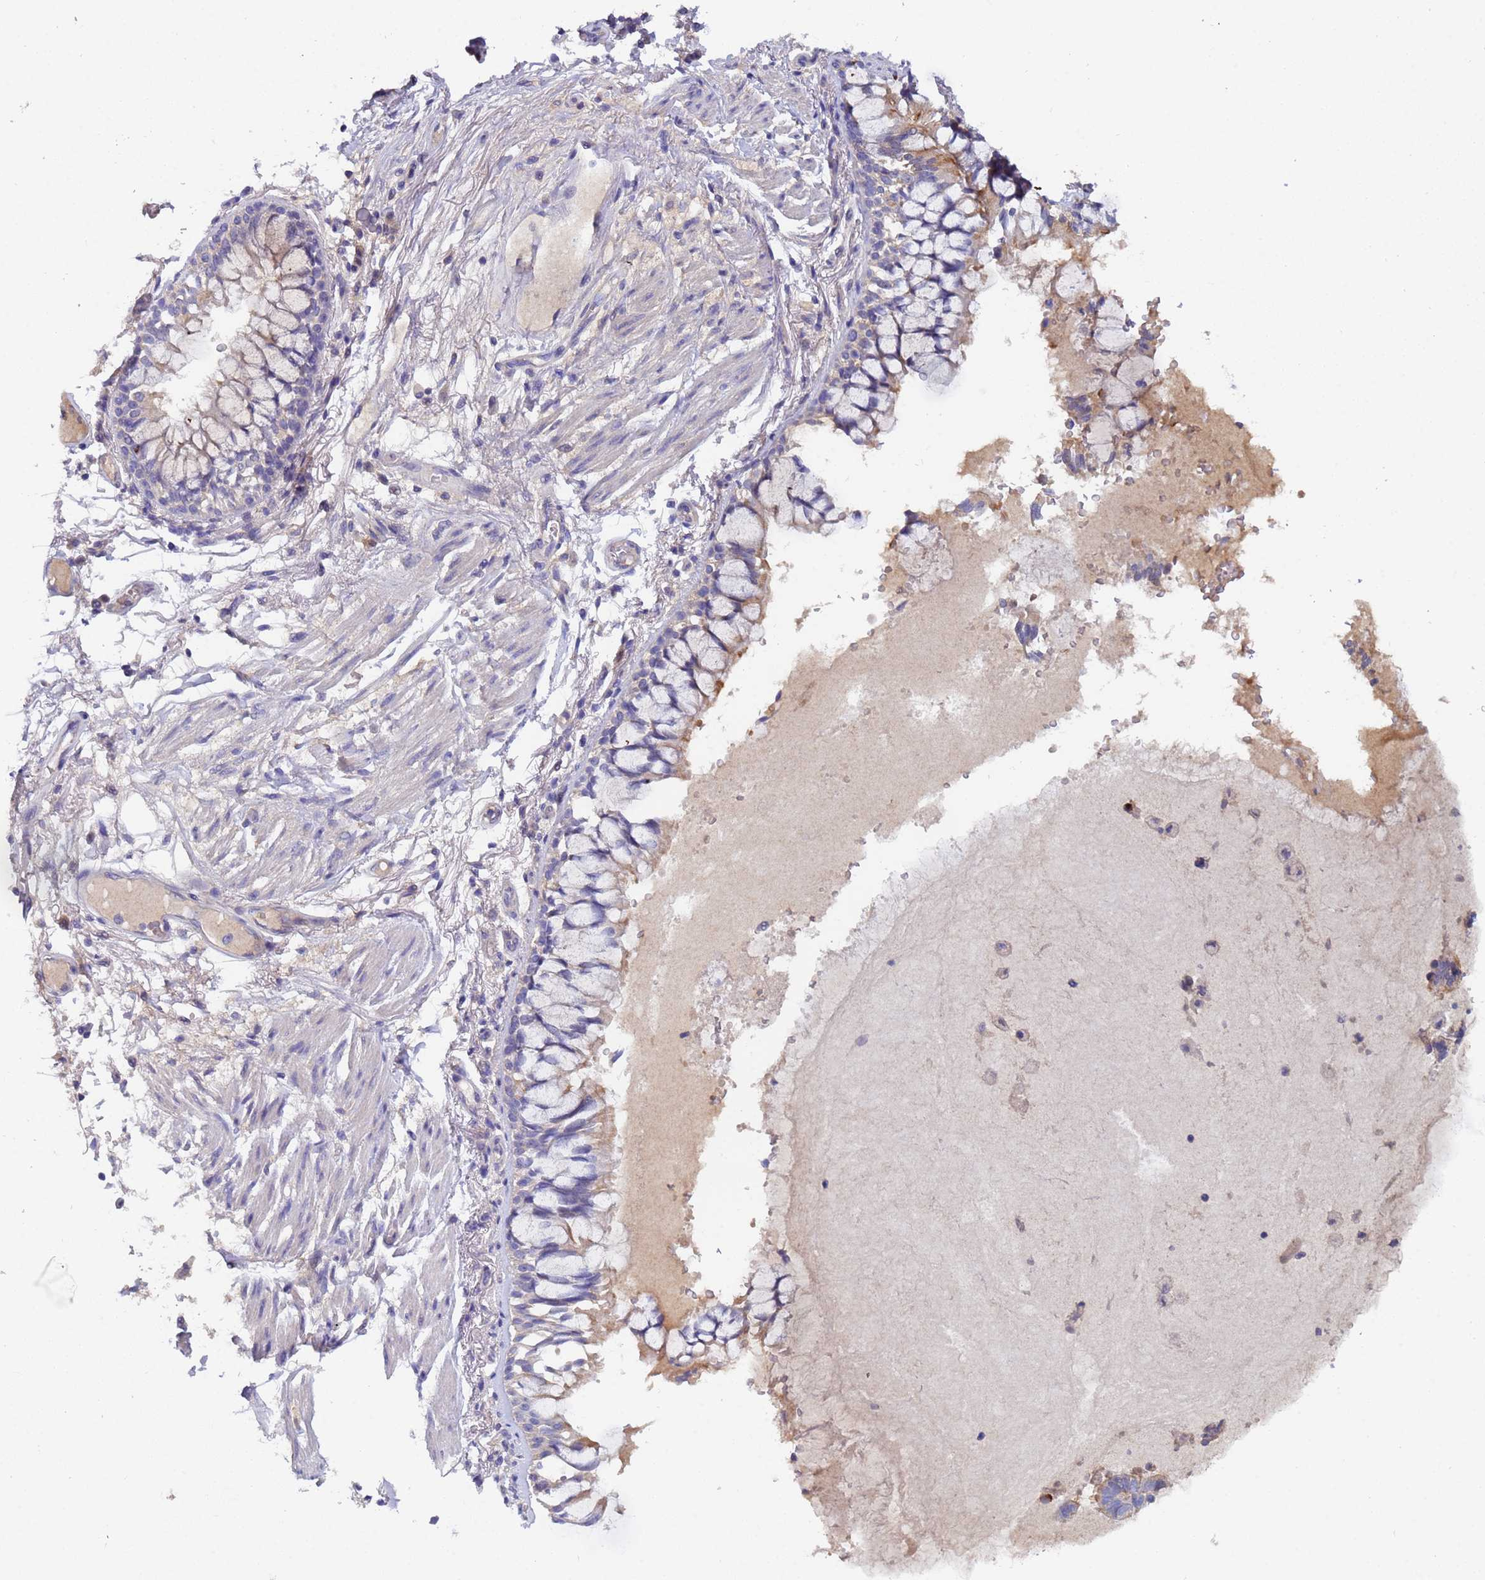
{"staining": {"intensity": "weak", "quantity": "25%-75%", "location": "cytoplasmic/membranous"}, "tissue": "bronchus", "cell_type": "Respiratory epithelial cells", "image_type": "normal", "snomed": [{"axis": "morphology", "description": "Normal tissue, NOS"}, {"axis": "topography", "description": "Bronchus"}], "caption": "DAB (3,3'-diaminobenzidine) immunohistochemical staining of benign bronchus exhibits weak cytoplasmic/membranous protein positivity in approximately 25%-75% of respiratory epithelial cells.", "gene": "IHO1", "patient": {"sex": "male", "age": 70}}